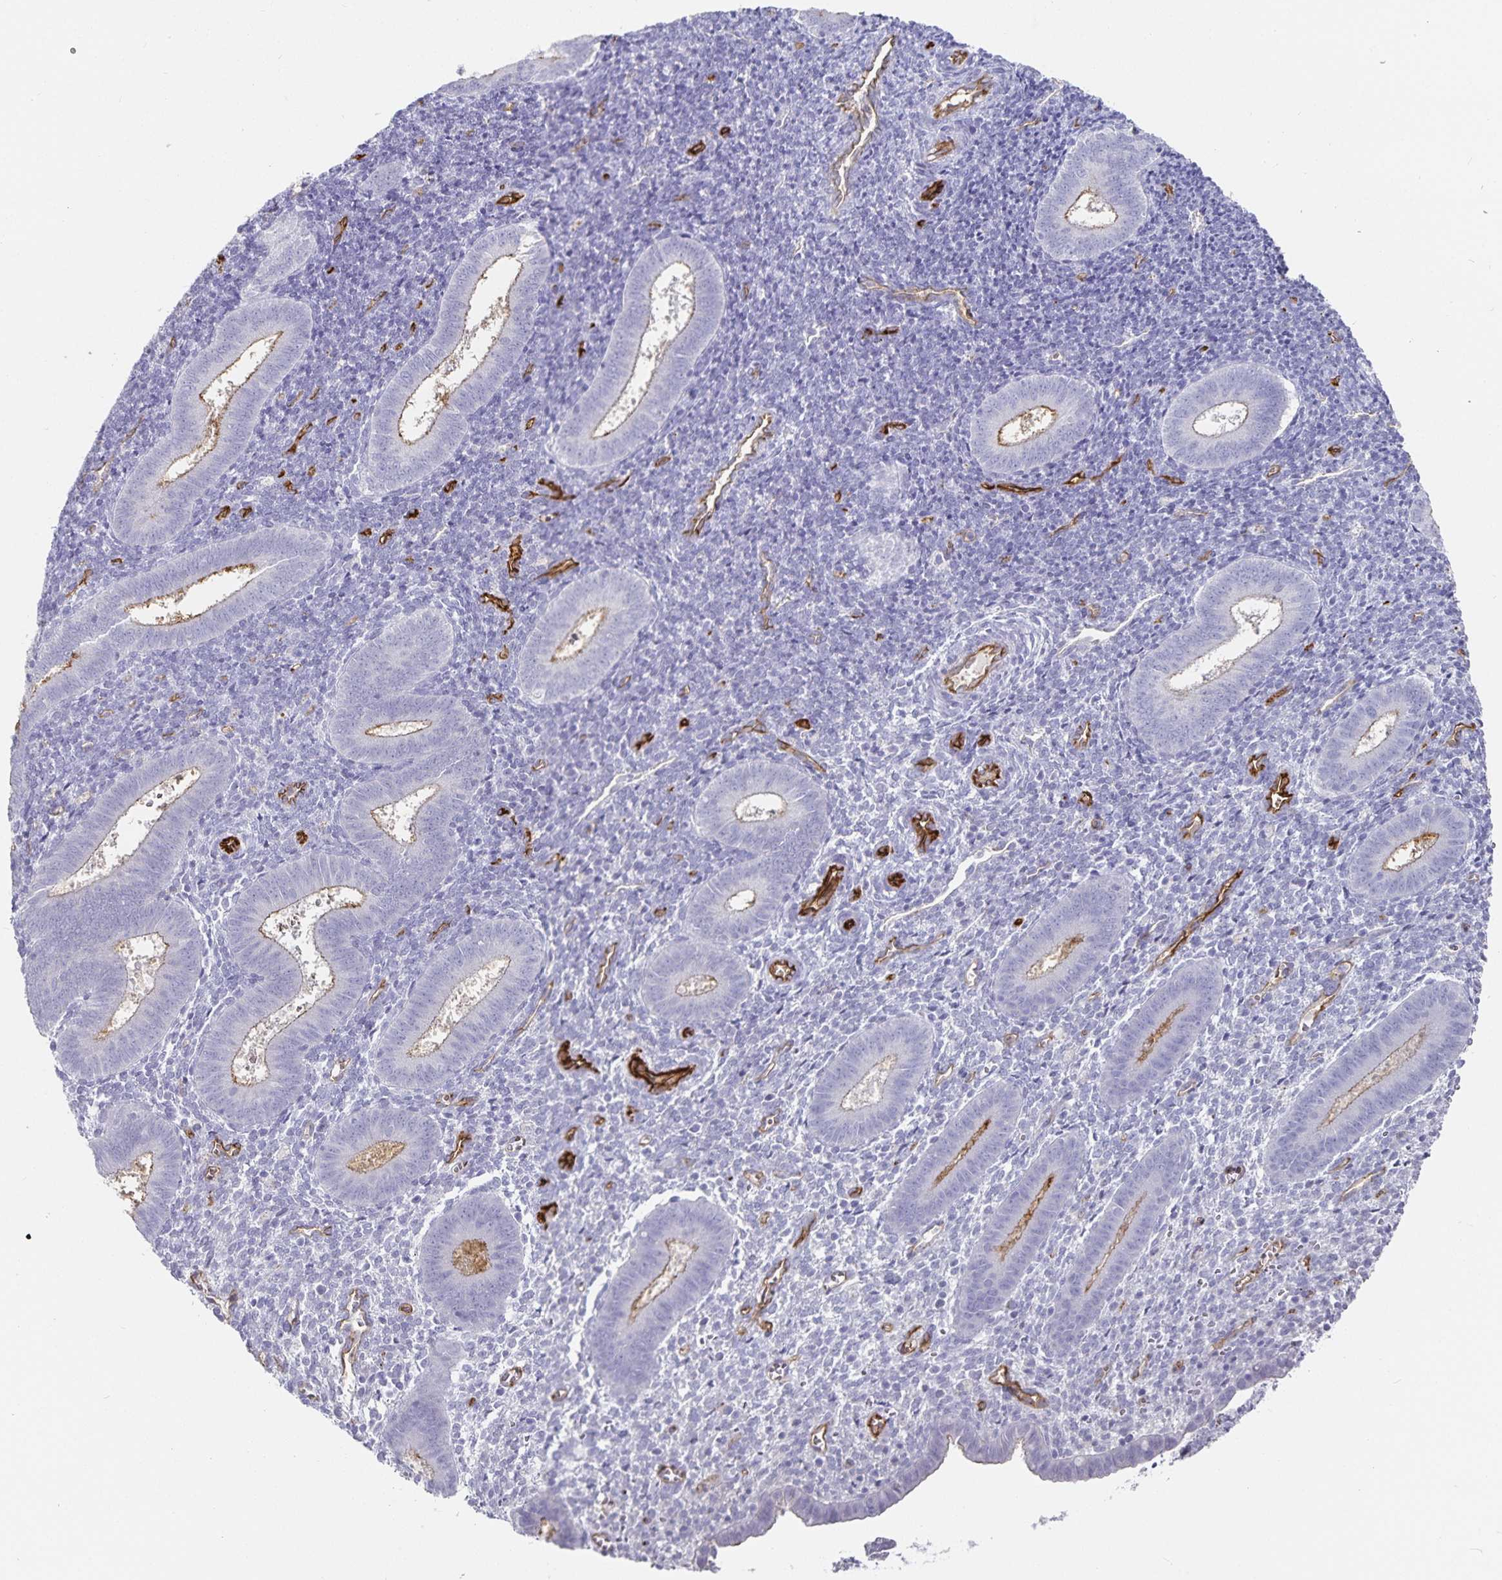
{"staining": {"intensity": "negative", "quantity": "none", "location": "none"}, "tissue": "endometrium", "cell_type": "Cells in endometrial stroma", "image_type": "normal", "snomed": [{"axis": "morphology", "description": "Normal tissue, NOS"}, {"axis": "topography", "description": "Endometrium"}], "caption": "Cells in endometrial stroma are negative for brown protein staining in normal endometrium. The staining is performed using DAB (3,3'-diaminobenzidine) brown chromogen with nuclei counter-stained in using hematoxylin.", "gene": "PODXL", "patient": {"sex": "female", "age": 25}}